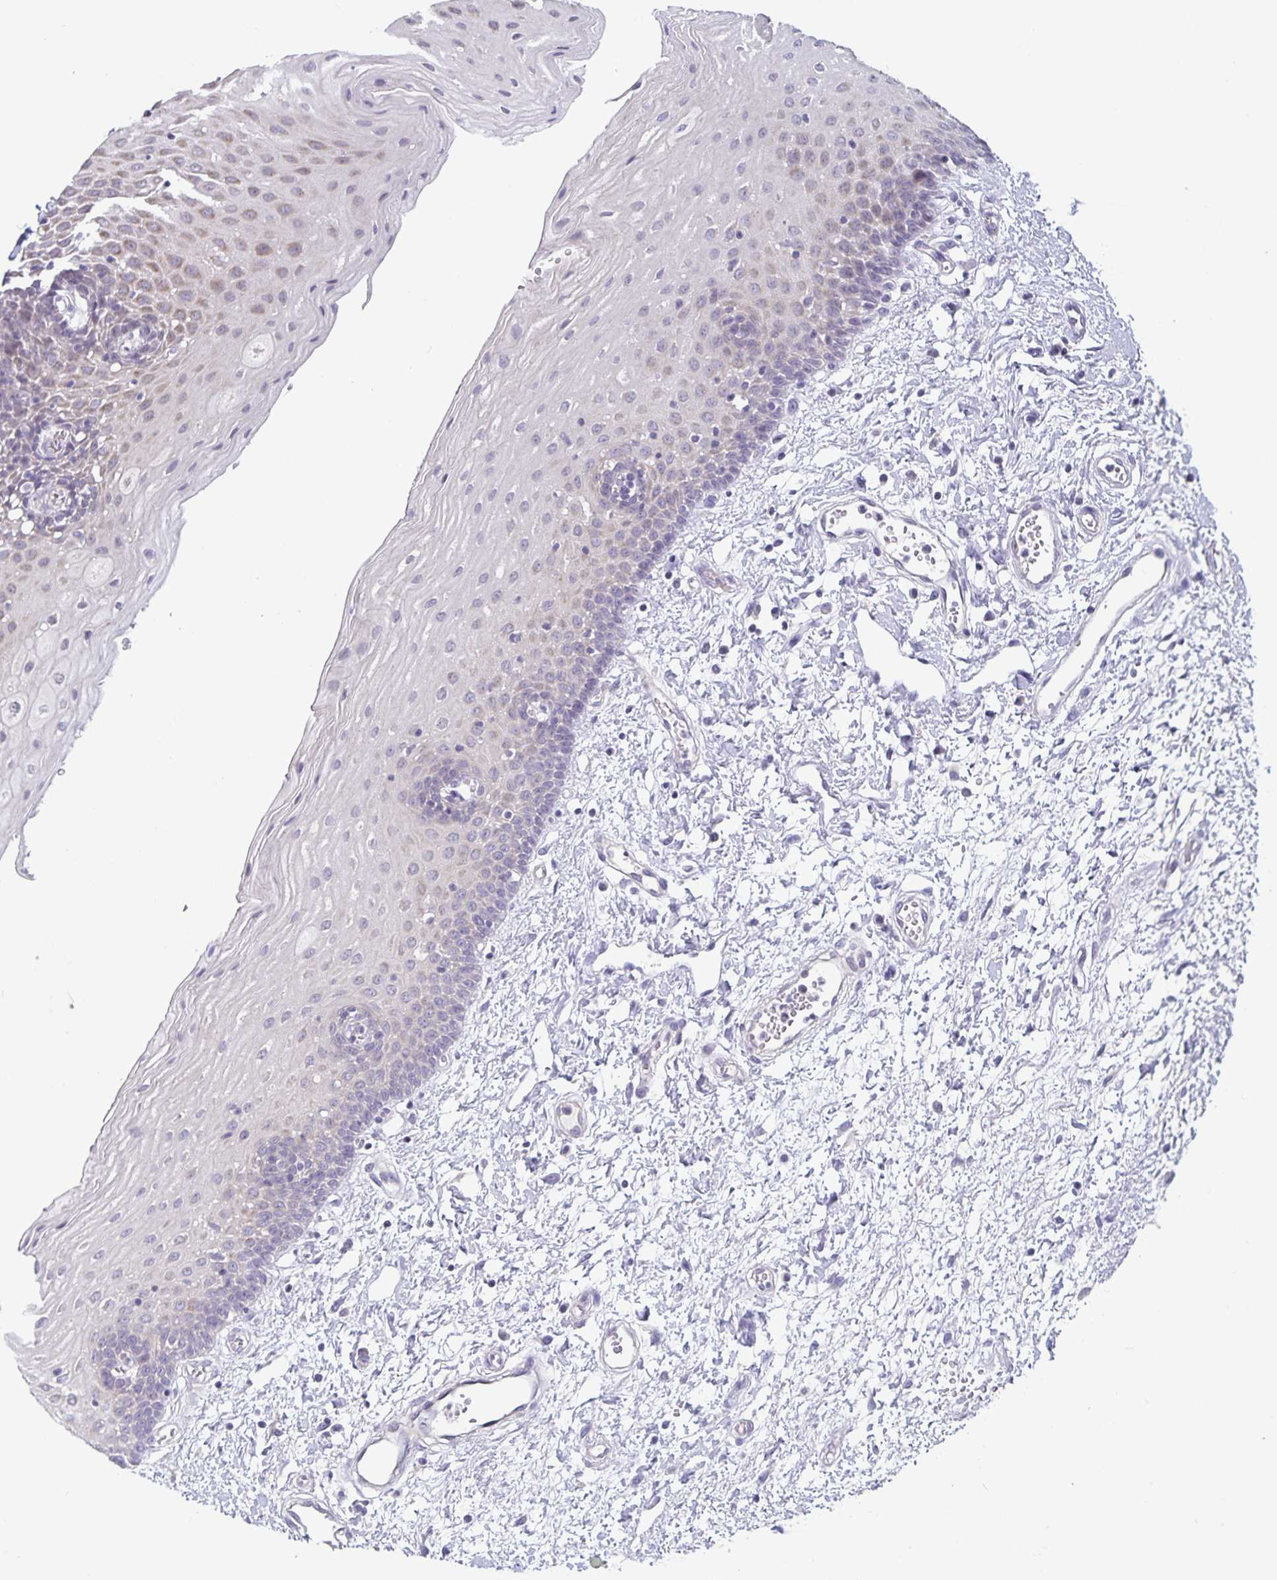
{"staining": {"intensity": "weak", "quantity": "<25%", "location": "cytoplasmic/membranous"}, "tissue": "oral mucosa", "cell_type": "Squamous epithelial cells", "image_type": "normal", "snomed": [{"axis": "morphology", "description": "Normal tissue, NOS"}, {"axis": "topography", "description": "Oral tissue"}], "caption": "Immunohistochemistry image of normal oral mucosa stained for a protein (brown), which reveals no positivity in squamous epithelial cells.", "gene": "DNAH9", "patient": {"sex": "female", "age": 43}}